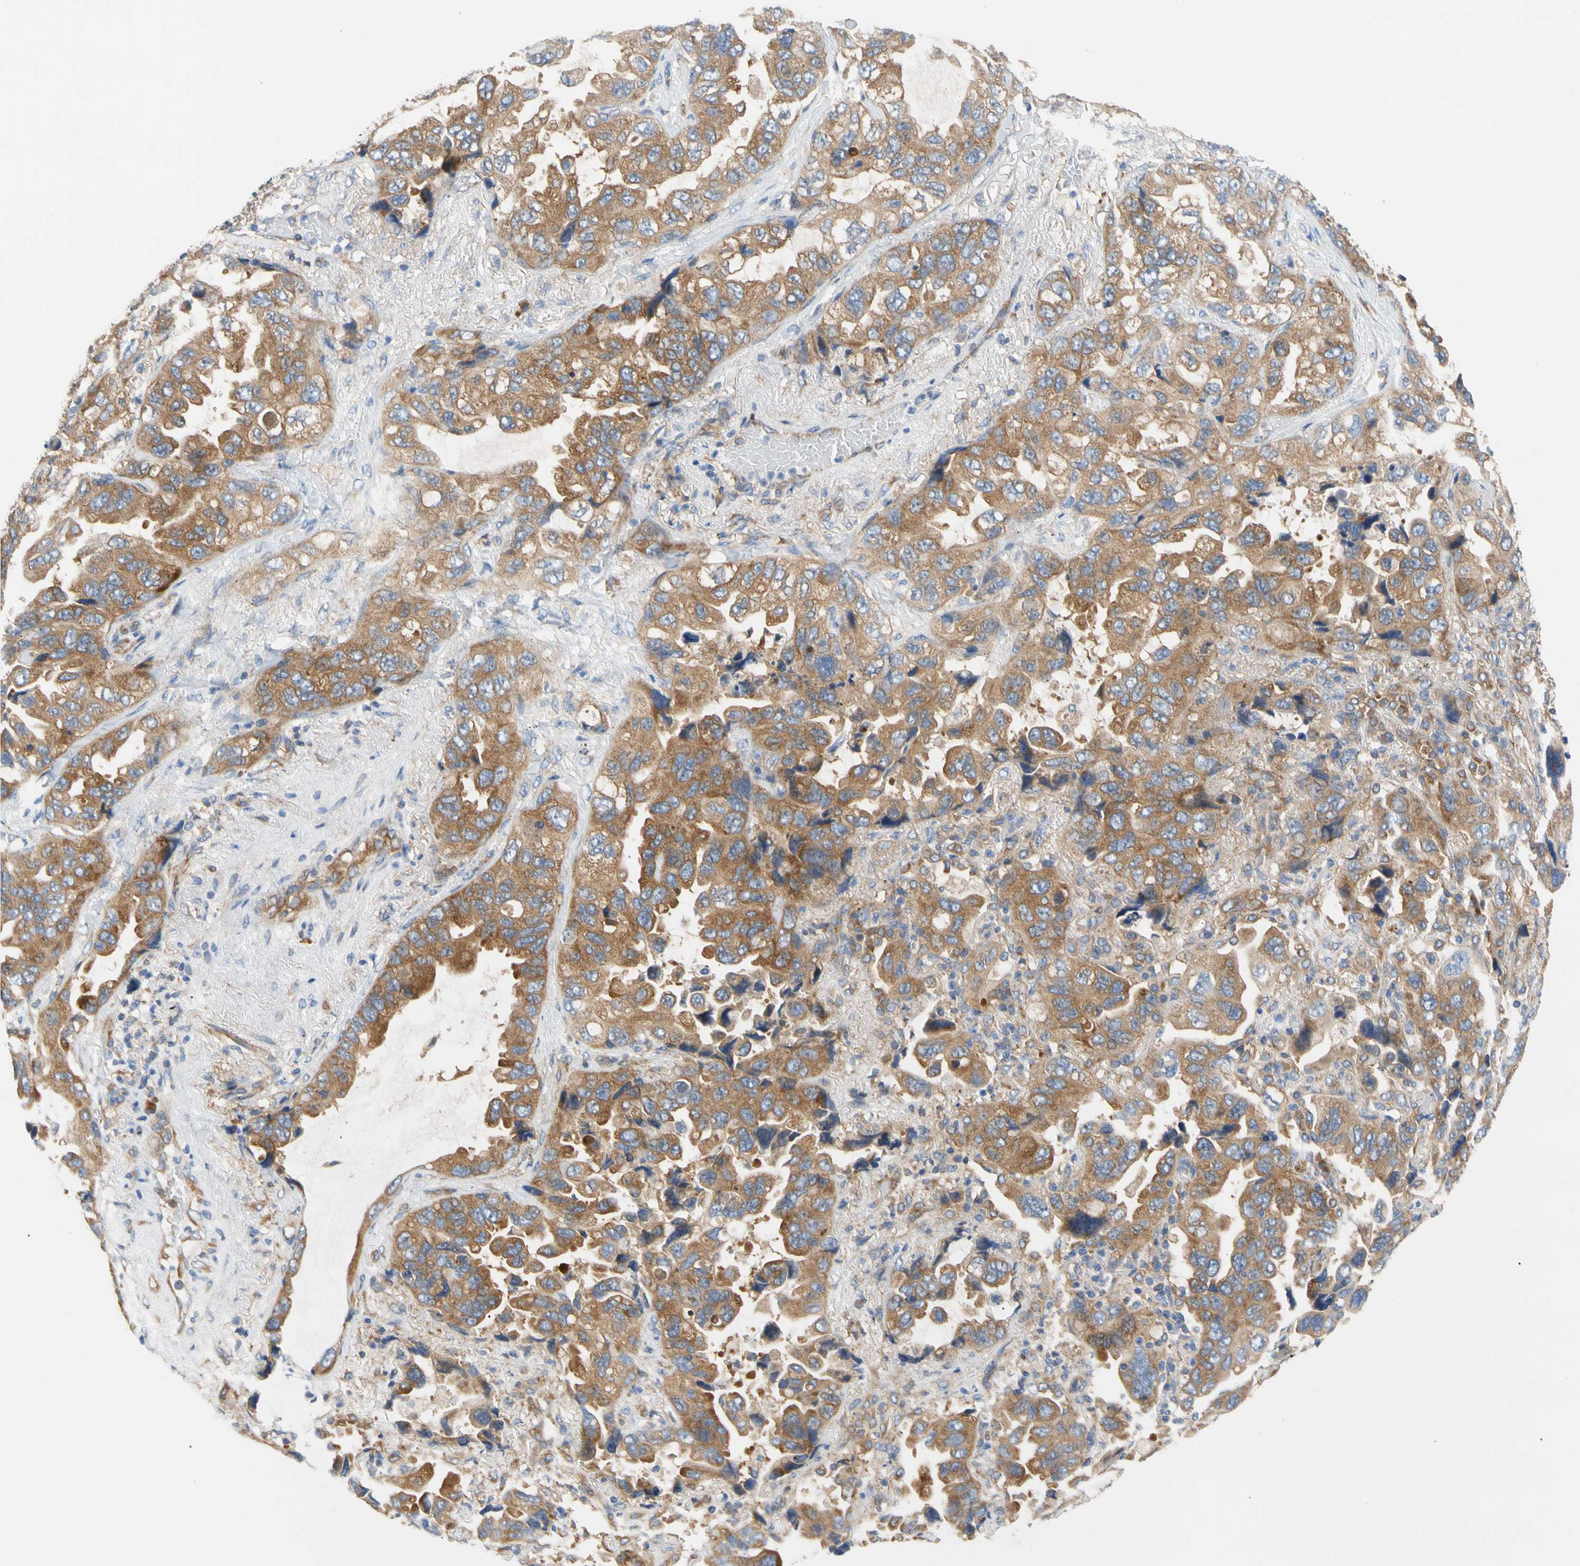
{"staining": {"intensity": "moderate", "quantity": ">75%", "location": "cytoplasmic/membranous"}, "tissue": "lung cancer", "cell_type": "Tumor cells", "image_type": "cancer", "snomed": [{"axis": "morphology", "description": "Squamous cell carcinoma, NOS"}, {"axis": "topography", "description": "Lung"}], "caption": "Tumor cells exhibit medium levels of moderate cytoplasmic/membranous staining in approximately >75% of cells in human lung cancer.", "gene": "GPHN", "patient": {"sex": "female", "age": 73}}